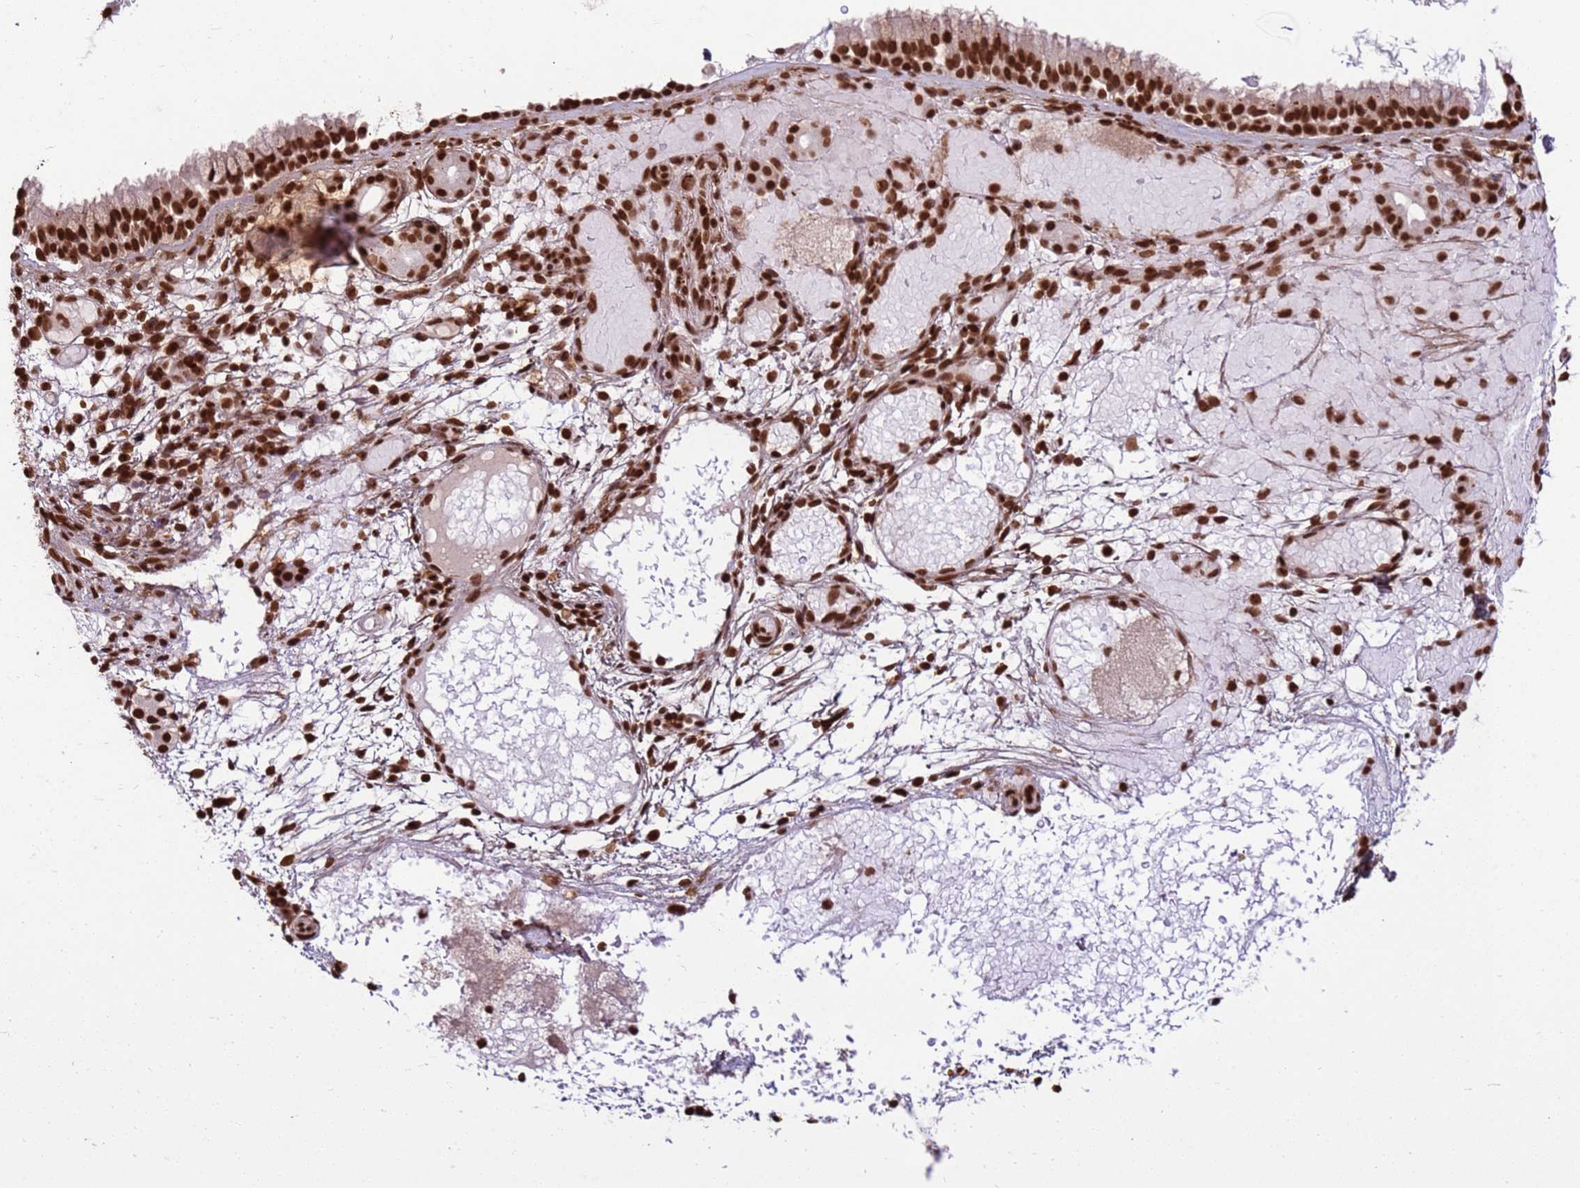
{"staining": {"intensity": "strong", "quantity": ">75%", "location": "nuclear"}, "tissue": "nasopharynx", "cell_type": "Respiratory epithelial cells", "image_type": "normal", "snomed": [{"axis": "morphology", "description": "Normal tissue, NOS"}, {"axis": "topography", "description": "Nasopharynx"}], "caption": "A histopathology image showing strong nuclear staining in approximately >75% of respiratory epithelial cells in normal nasopharynx, as visualized by brown immunohistochemical staining.", "gene": "H3", "patient": {"sex": "female", "age": 81}}